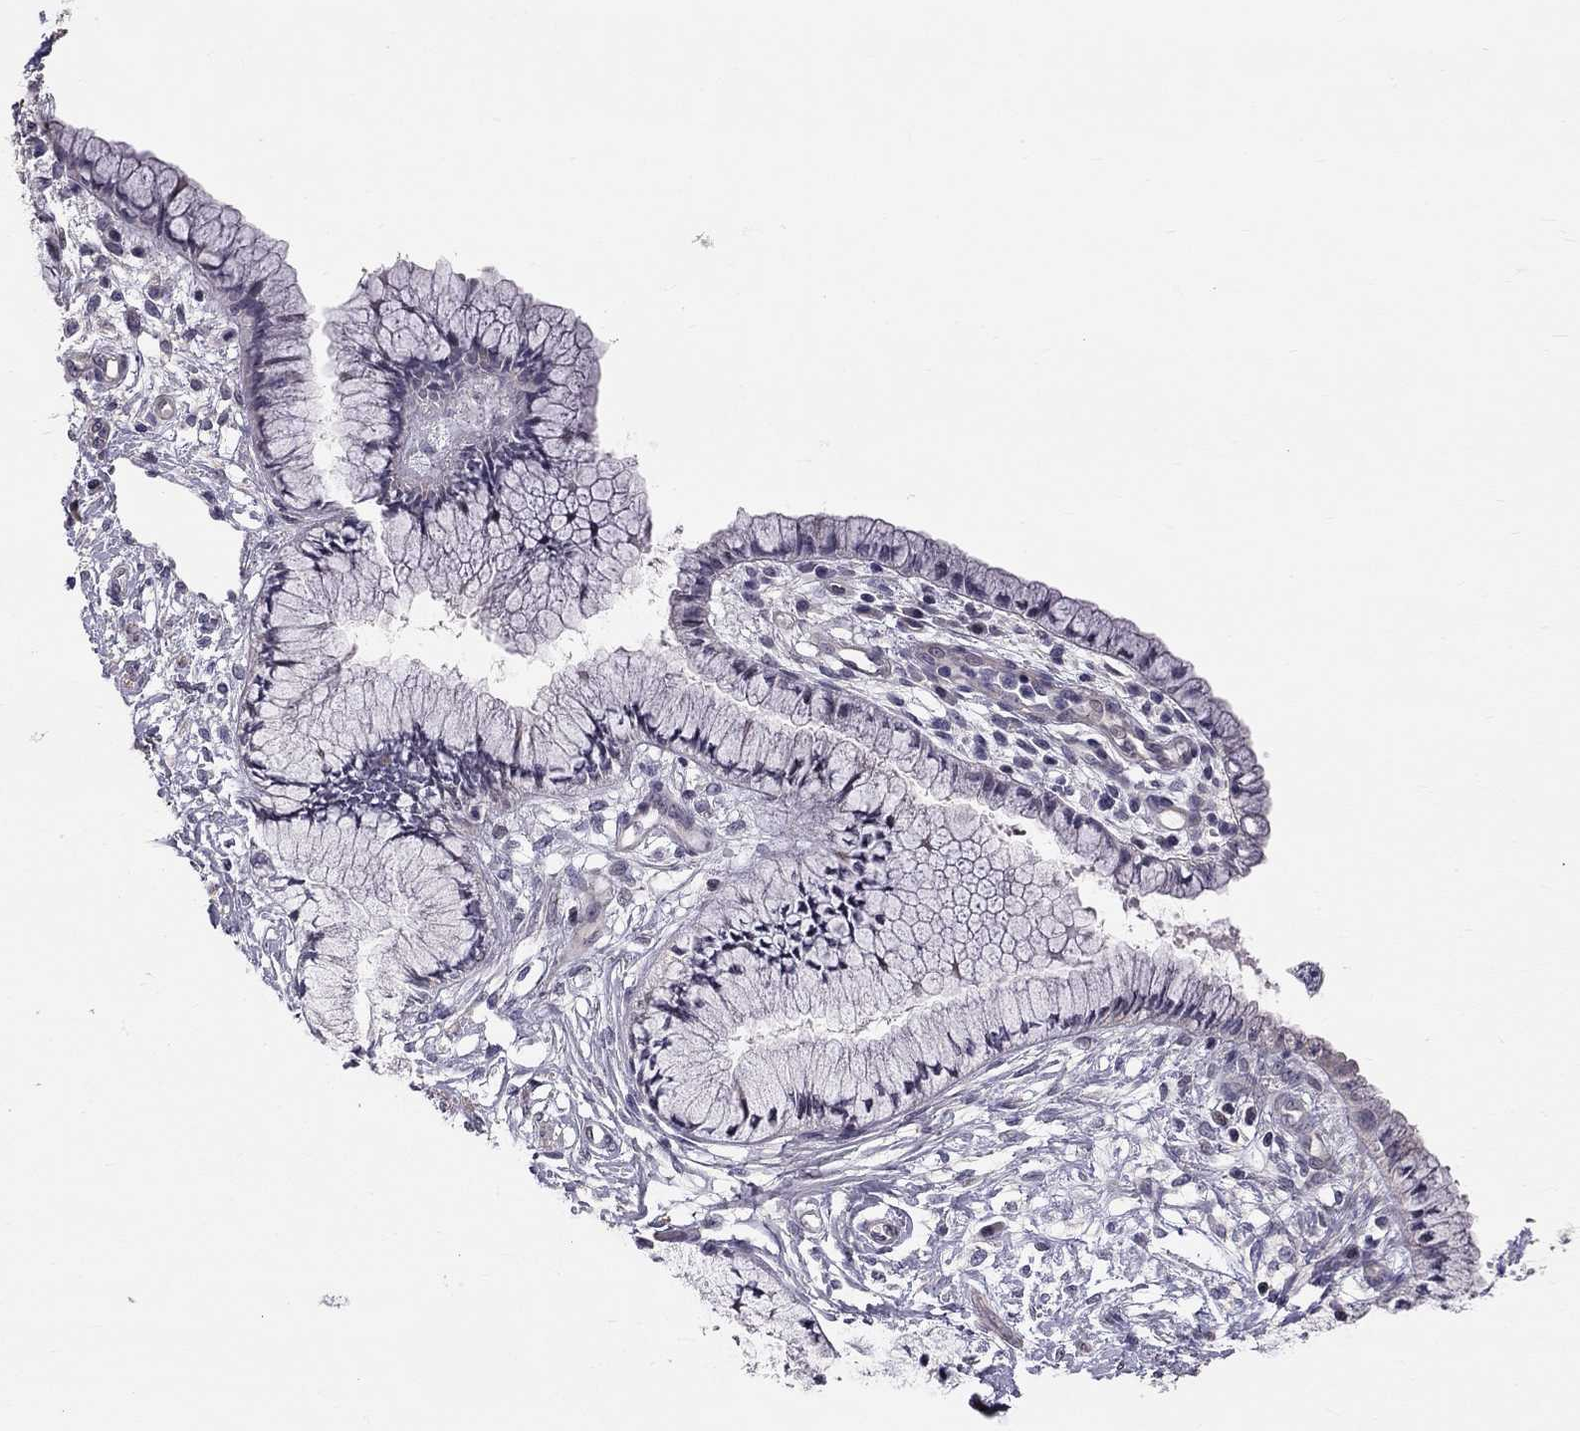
{"staining": {"intensity": "negative", "quantity": "none", "location": "none"}, "tissue": "cervix", "cell_type": "Glandular cells", "image_type": "normal", "snomed": [{"axis": "morphology", "description": "Normal tissue, NOS"}, {"axis": "topography", "description": "Cervix"}], "caption": "This is an IHC micrograph of benign cervix. There is no expression in glandular cells.", "gene": "GJB4", "patient": {"sex": "female", "age": 37}}